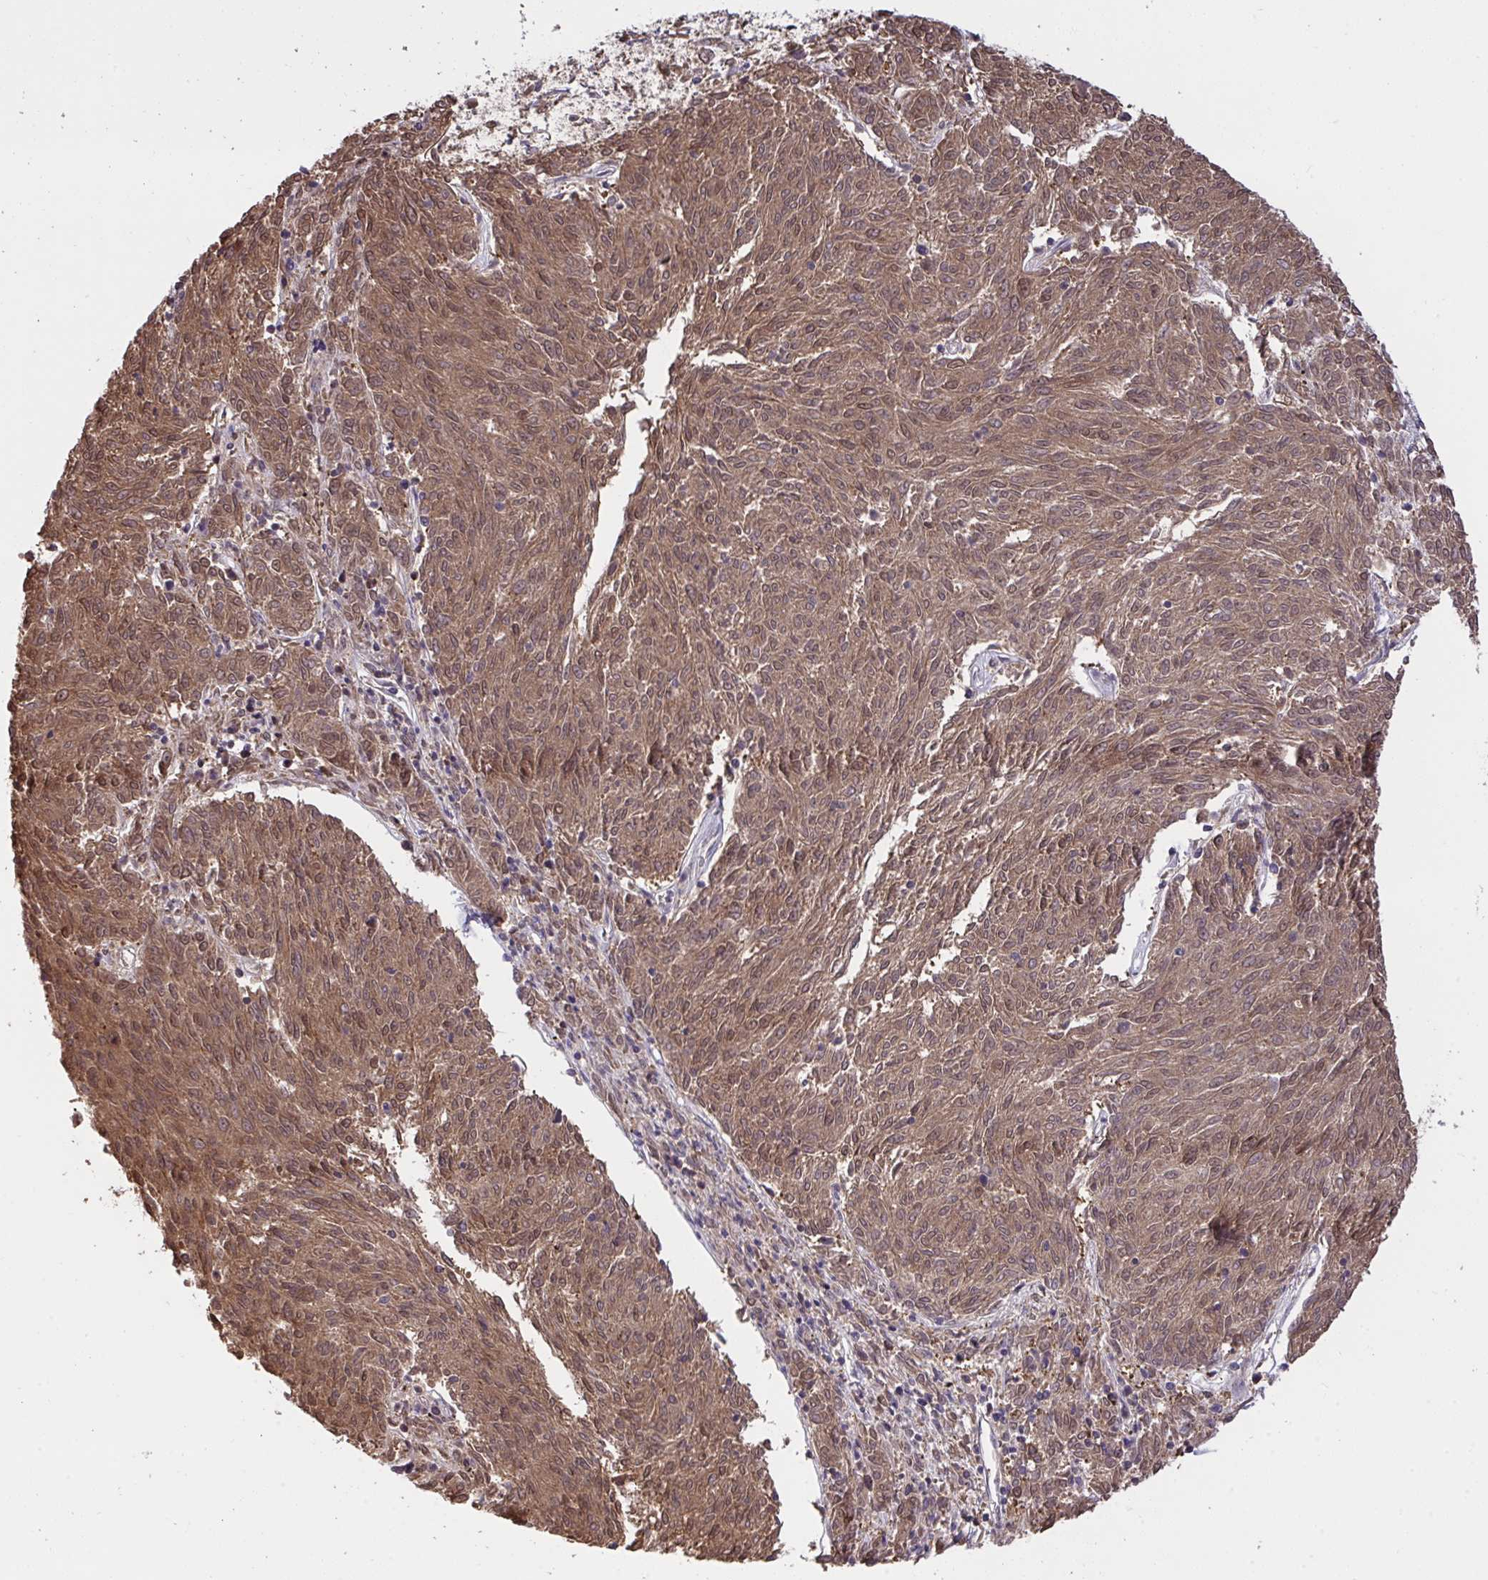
{"staining": {"intensity": "moderate", "quantity": ">75%", "location": "cytoplasmic/membranous,nuclear"}, "tissue": "melanoma", "cell_type": "Tumor cells", "image_type": "cancer", "snomed": [{"axis": "morphology", "description": "Malignant melanoma, NOS"}, {"axis": "topography", "description": "Skin"}], "caption": "Immunohistochemical staining of malignant melanoma exhibits medium levels of moderate cytoplasmic/membranous and nuclear protein staining in approximately >75% of tumor cells.", "gene": "C12orf57", "patient": {"sex": "female", "age": 72}}